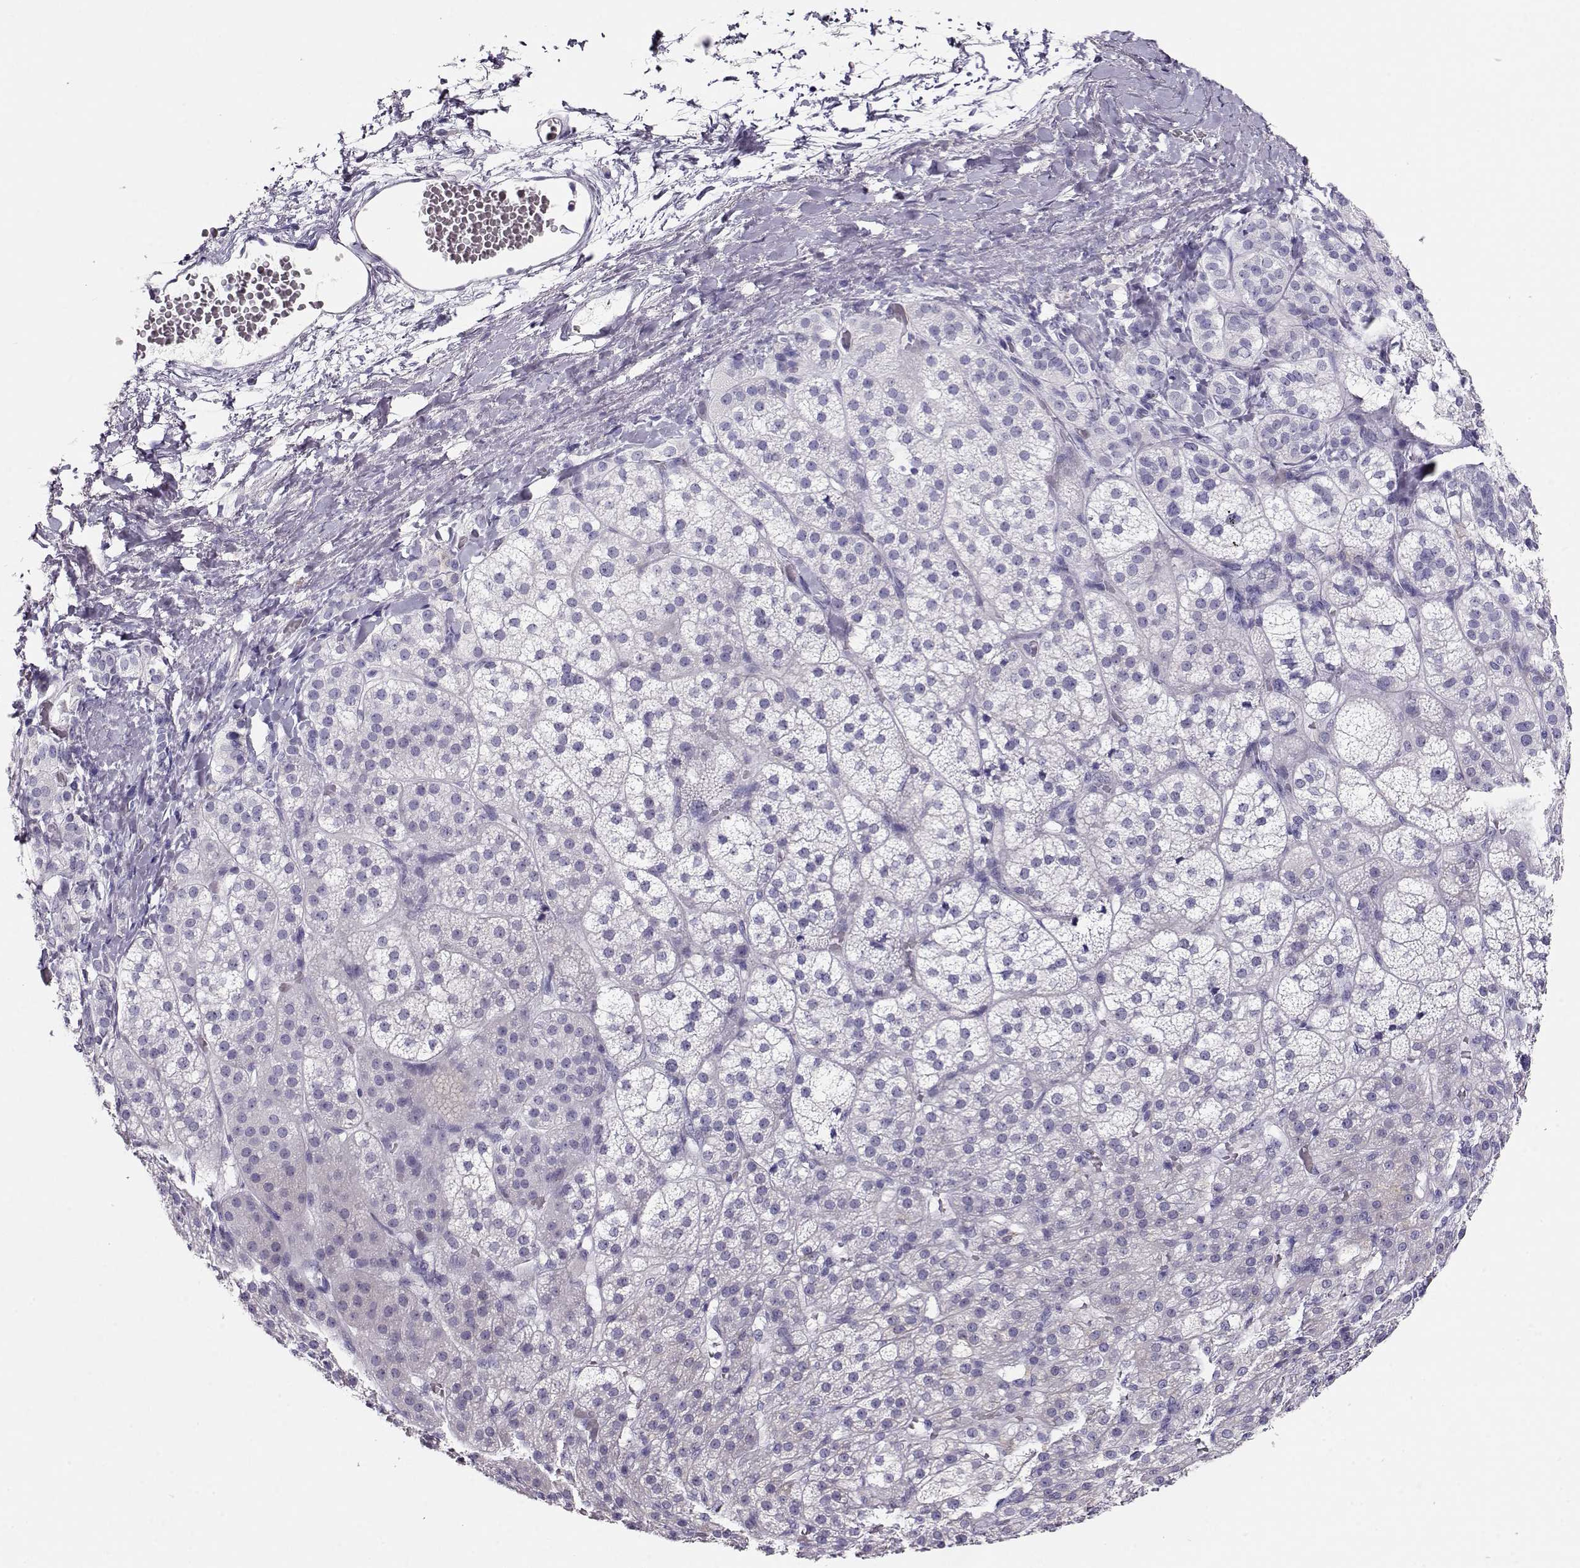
{"staining": {"intensity": "negative", "quantity": "none", "location": "none"}, "tissue": "adrenal gland", "cell_type": "Glandular cells", "image_type": "normal", "snomed": [{"axis": "morphology", "description": "Normal tissue, NOS"}, {"axis": "topography", "description": "Adrenal gland"}], "caption": "Glandular cells show no significant protein staining in unremarkable adrenal gland.", "gene": "CRX", "patient": {"sex": "female", "age": 60}}